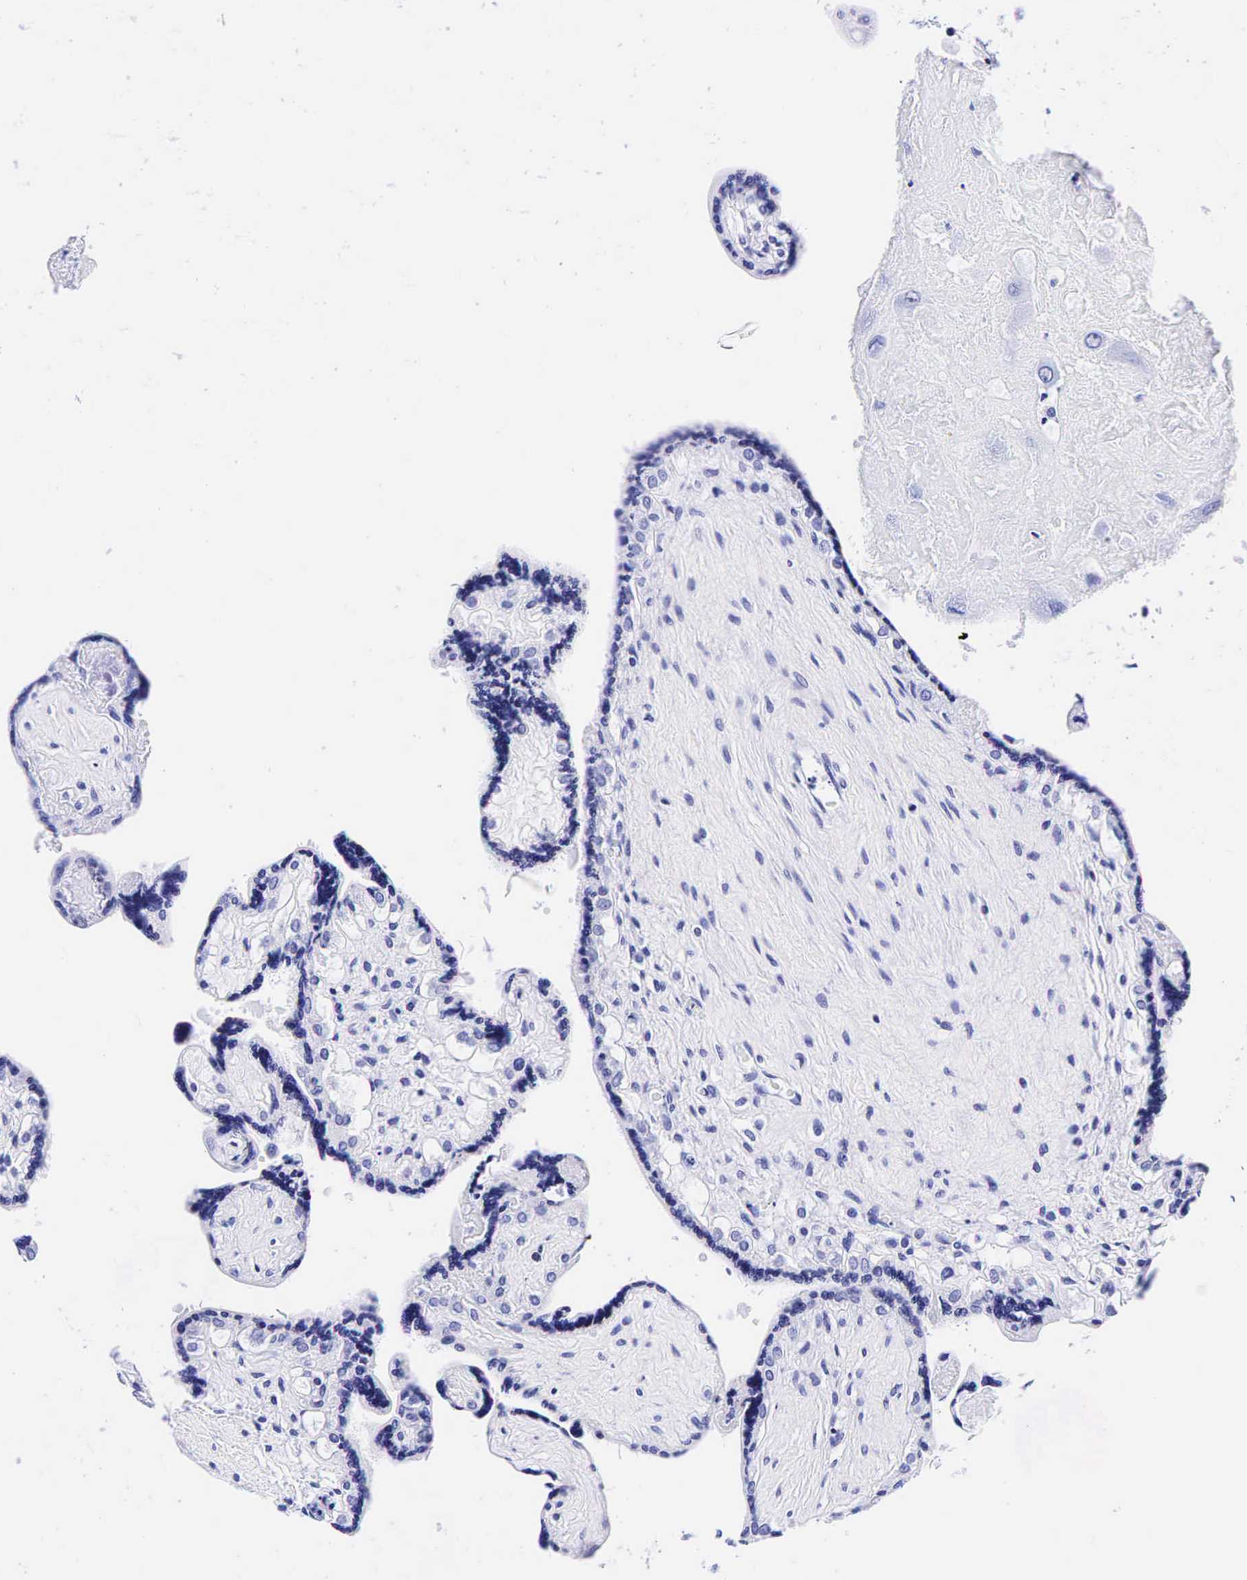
{"staining": {"intensity": "negative", "quantity": "none", "location": "none"}, "tissue": "placenta", "cell_type": "Trophoblastic cells", "image_type": "normal", "snomed": [{"axis": "morphology", "description": "Normal tissue, NOS"}, {"axis": "topography", "description": "Placenta"}], "caption": "Placenta stained for a protein using immunohistochemistry displays no positivity trophoblastic cells.", "gene": "GAST", "patient": {"sex": "female", "age": 31}}